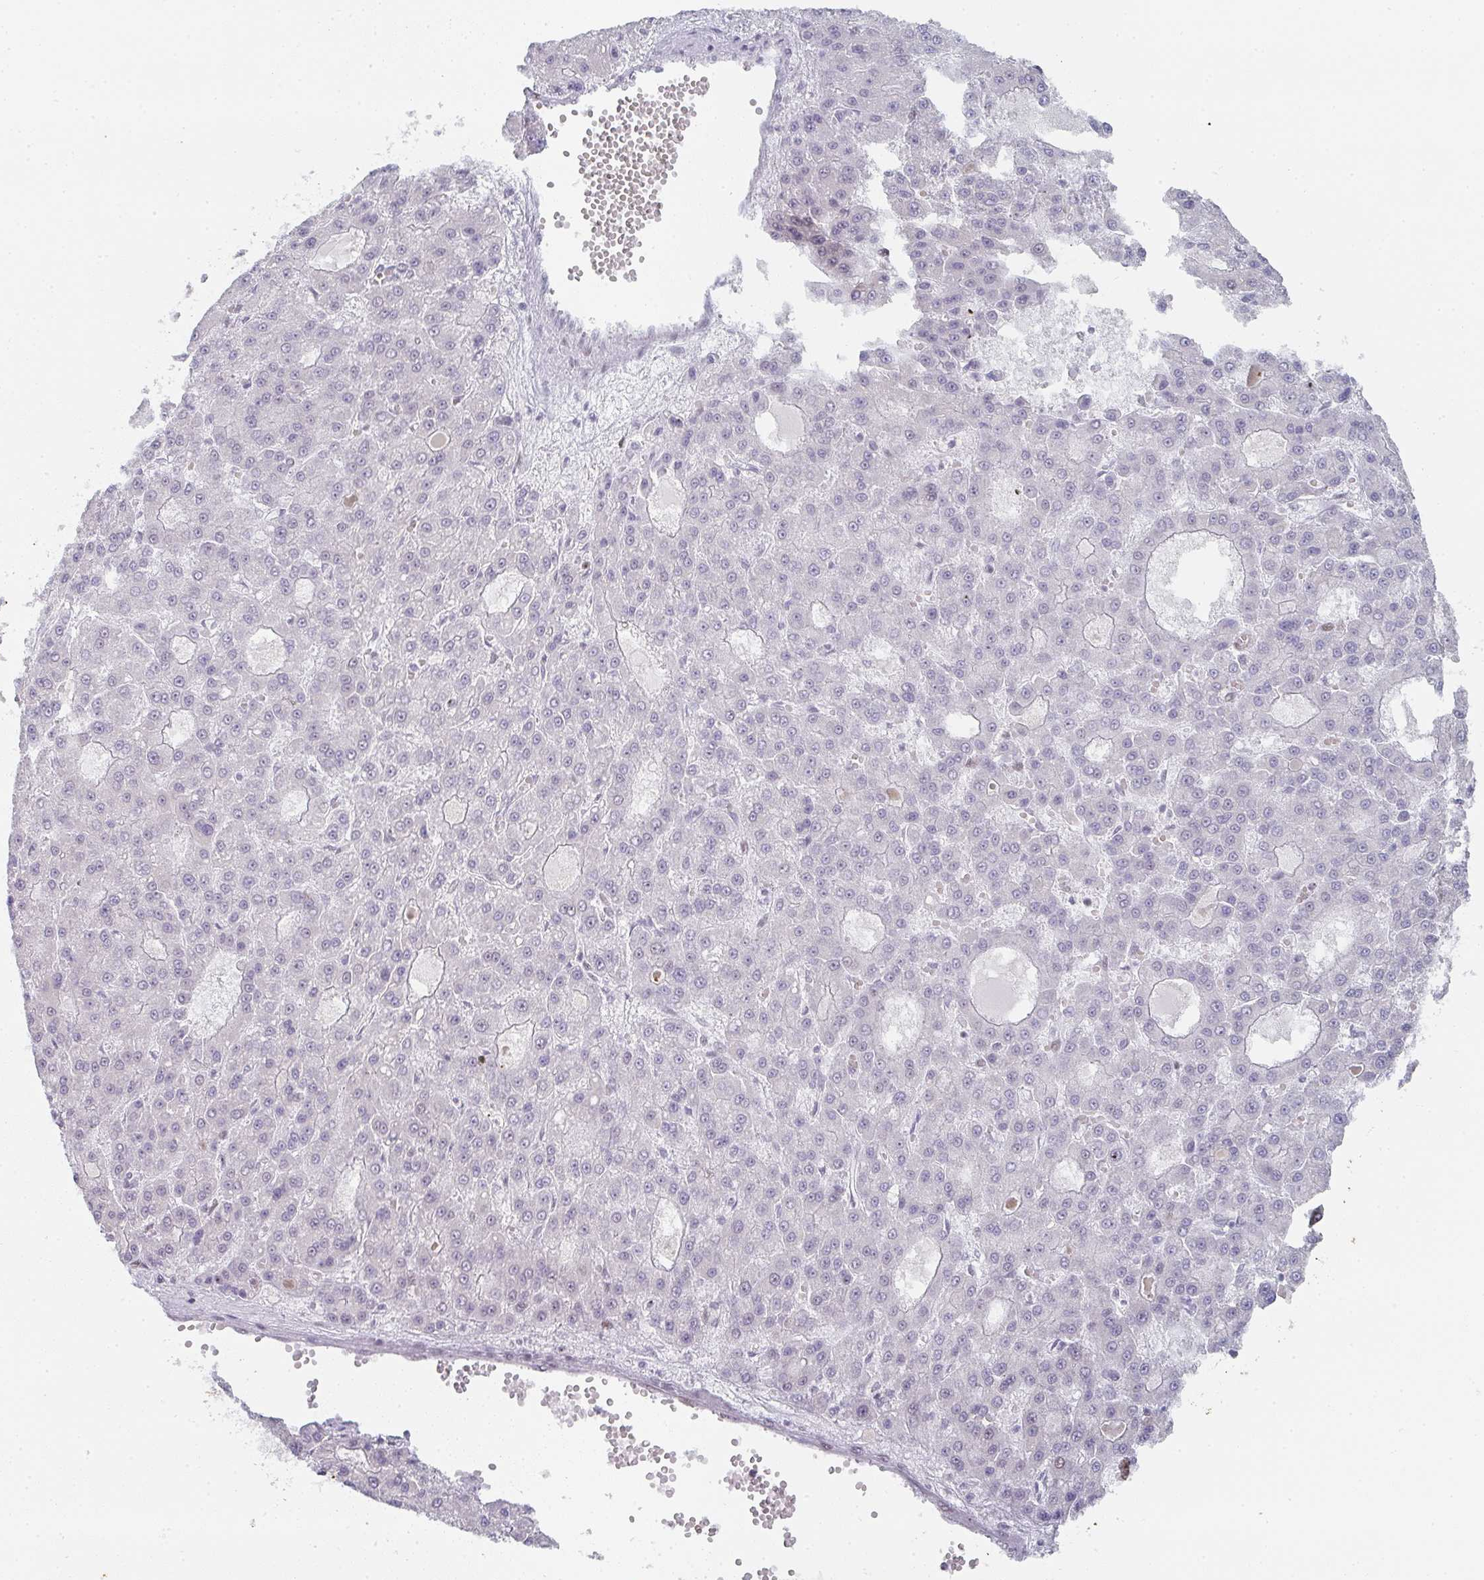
{"staining": {"intensity": "negative", "quantity": "none", "location": "none"}, "tissue": "liver cancer", "cell_type": "Tumor cells", "image_type": "cancer", "snomed": [{"axis": "morphology", "description": "Carcinoma, Hepatocellular, NOS"}, {"axis": "topography", "description": "Liver"}], "caption": "Liver hepatocellular carcinoma stained for a protein using immunohistochemistry (IHC) reveals no positivity tumor cells.", "gene": "POU2AF2", "patient": {"sex": "male", "age": 70}}